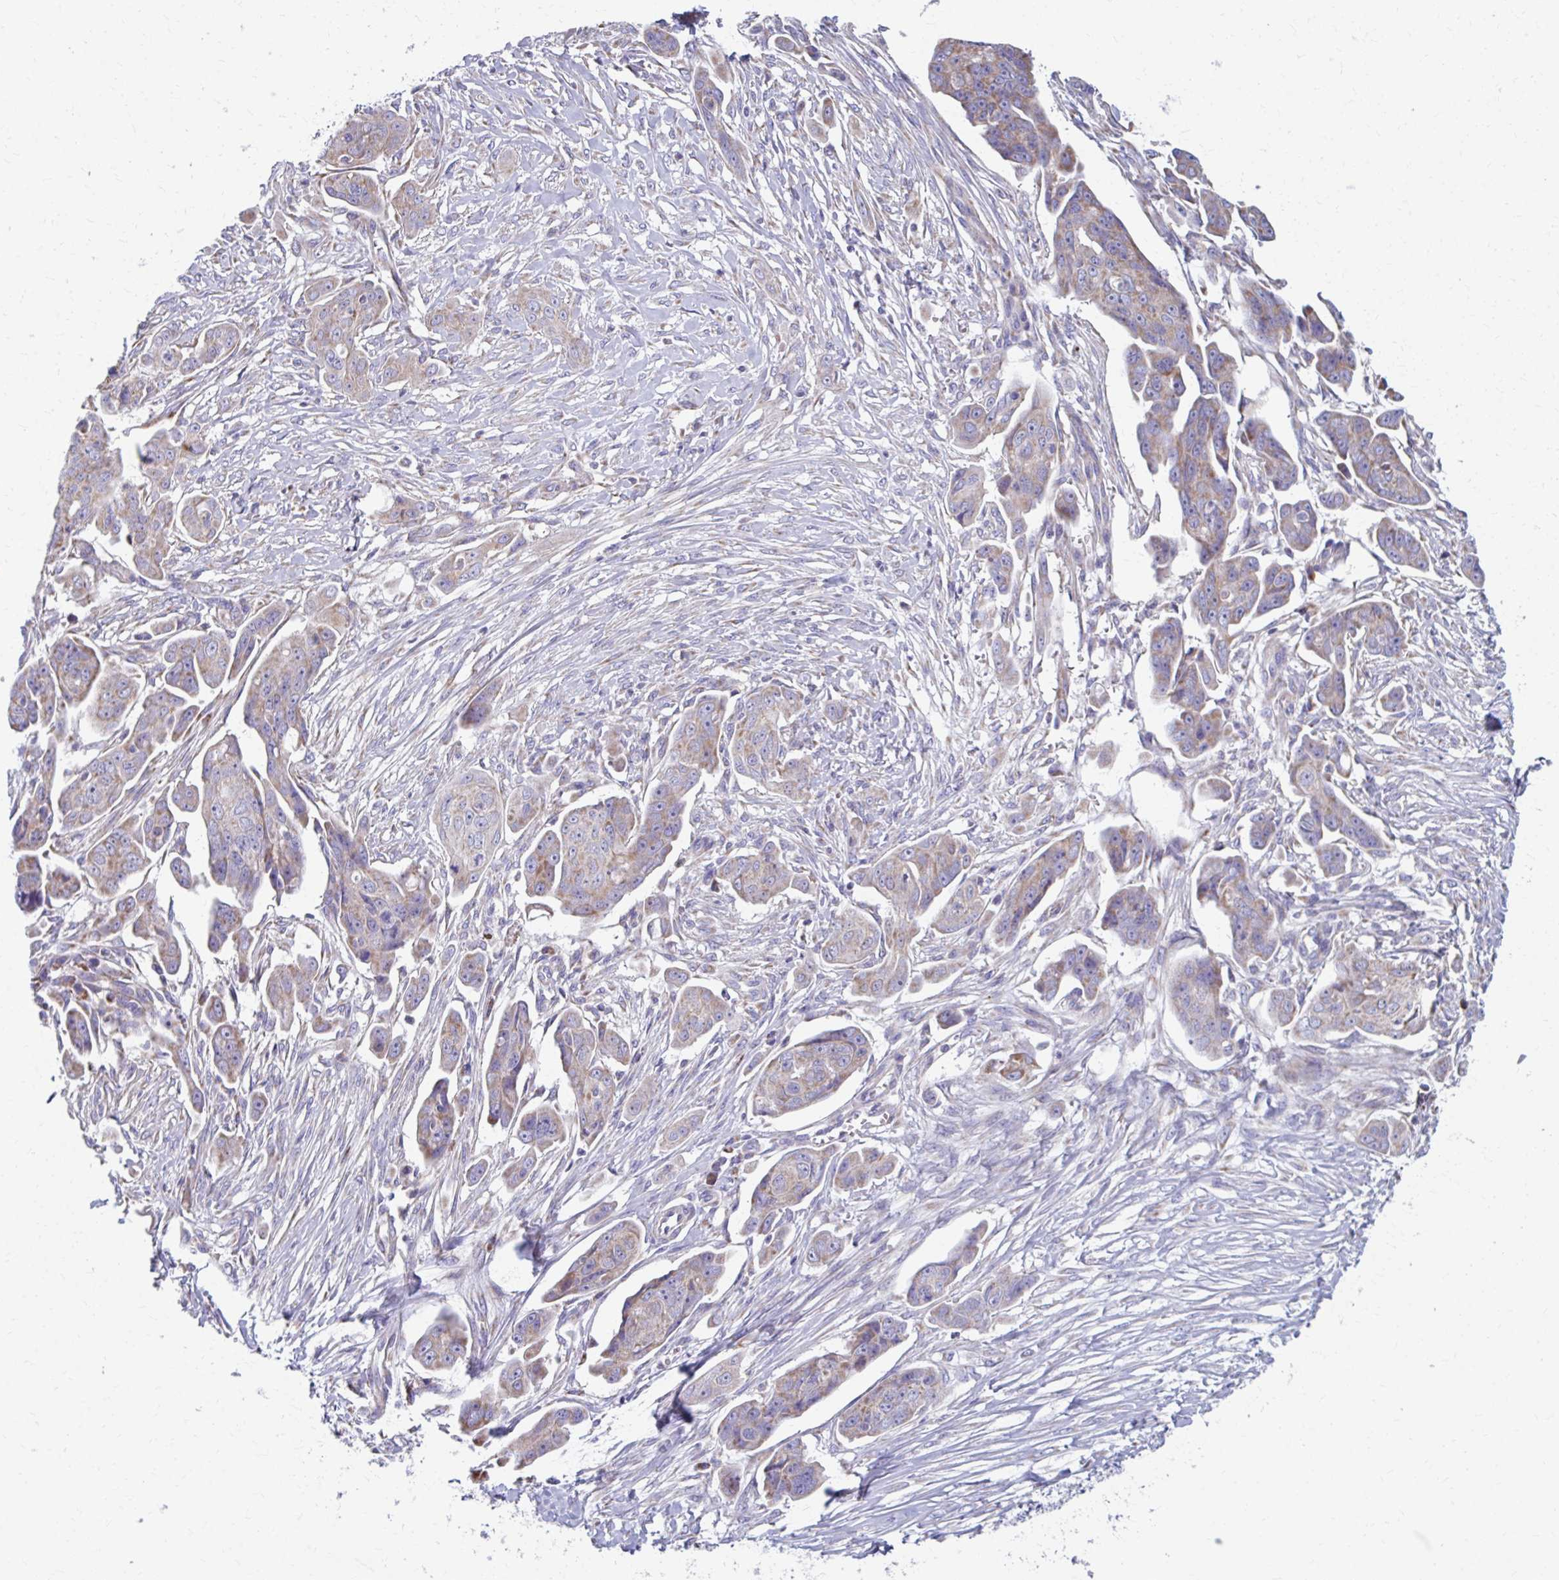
{"staining": {"intensity": "weak", "quantity": "<25%", "location": "cytoplasmic/membranous"}, "tissue": "ovarian cancer", "cell_type": "Tumor cells", "image_type": "cancer", "snomed": [{"axis": "morphology", "description": "Carcinoma, endometroid"}, {"axis": "topography", "description": "Ovary"}], "caption": "Human ovarian cancer stained for a protein using IHC displays no positivity in tumor cells.", "gene": "RCC1L", "patient": {"sex": "female", "age": 70}}